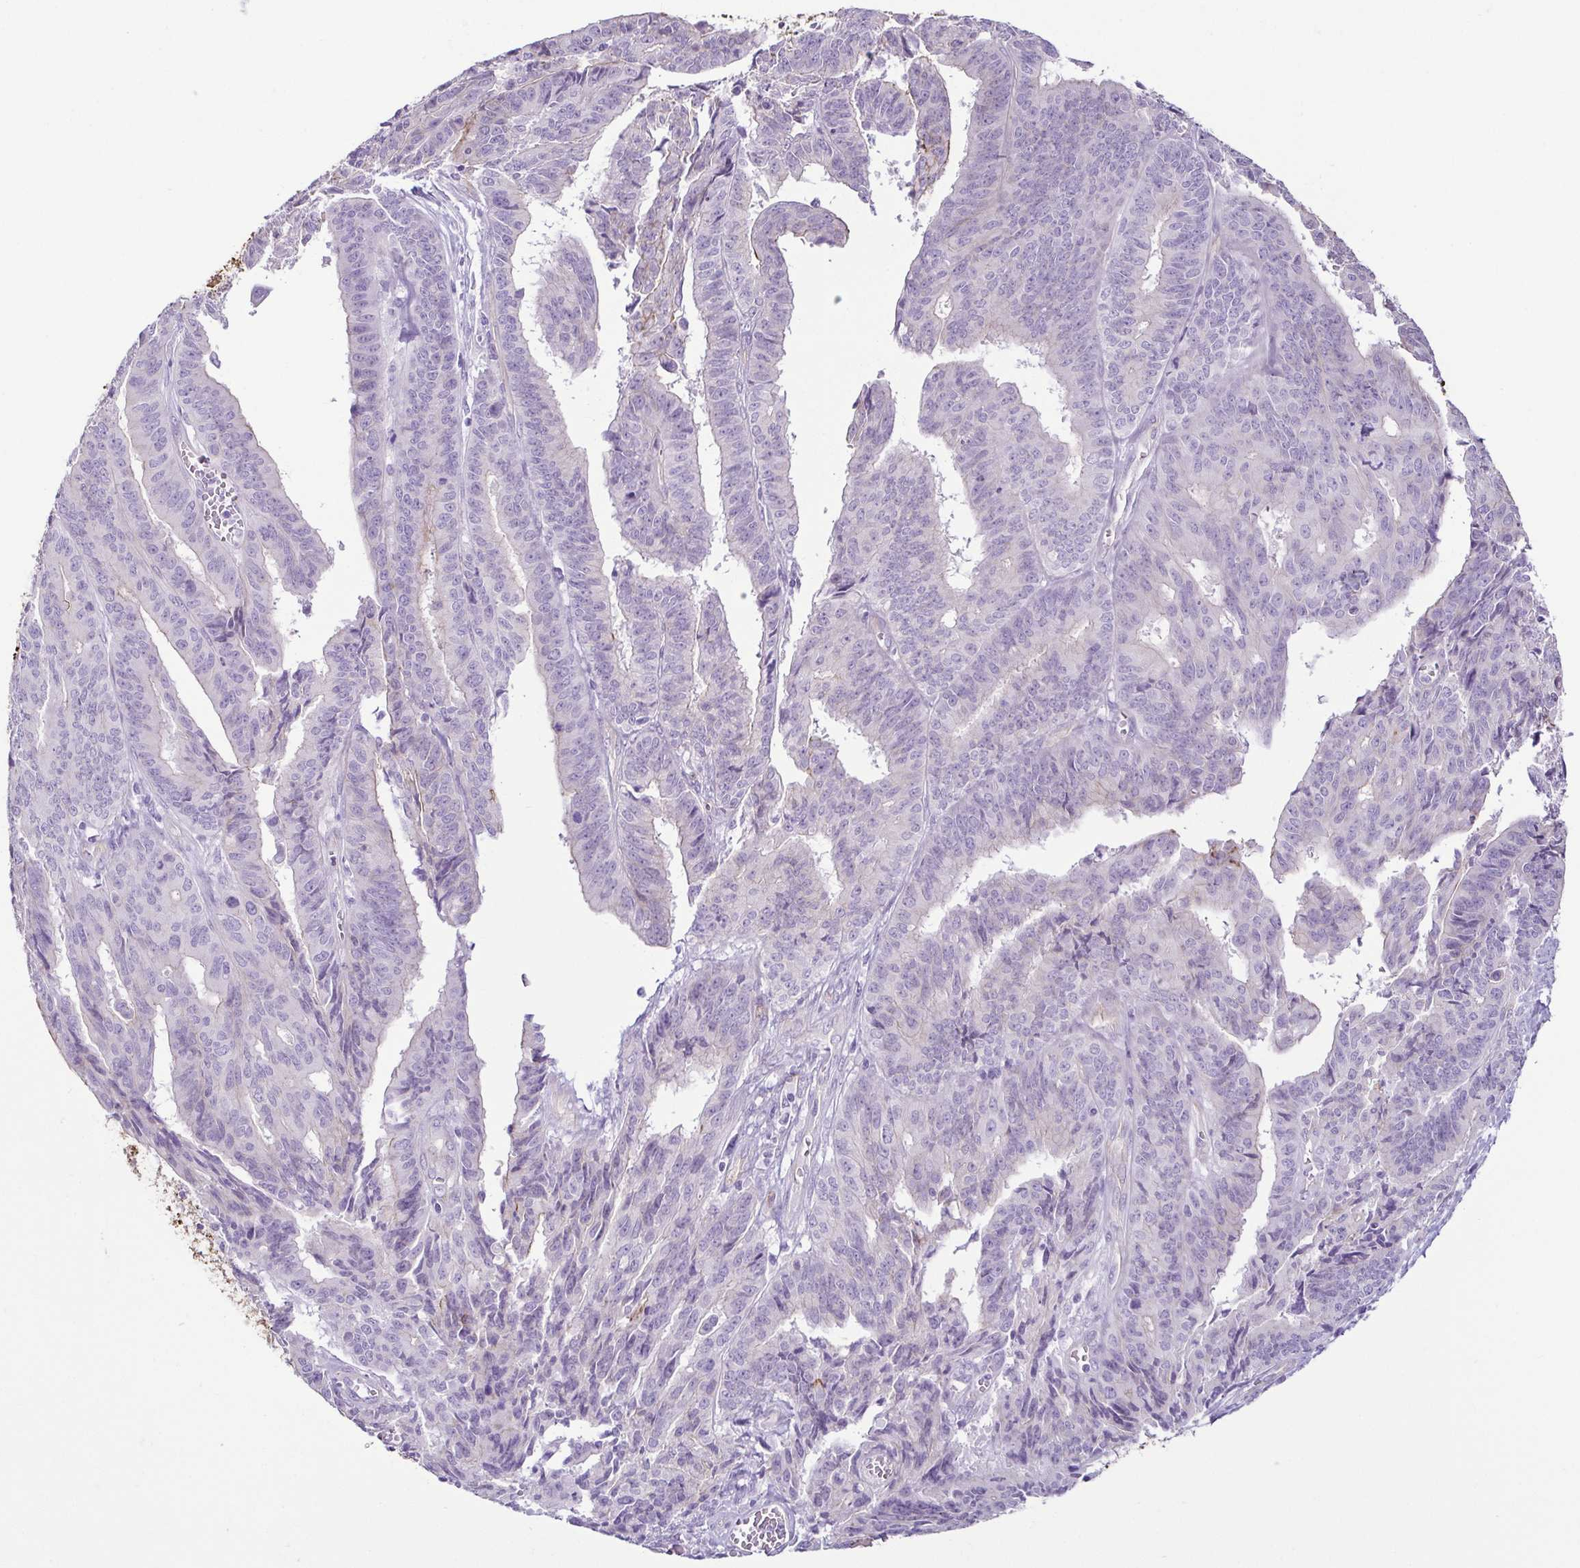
{"staining": {"intensity": "negative", "quantity": "none", "location": "none"}, "tissue": "endometrial cancer", "cell_type": "Tumor cells", "image_type": "cancer", "snomed": [{"axis": "morphology", "description": "Adenocarcinoma, NOS"}, {"axis": "topography", "description": "Endometrium"}], "caption": "Immunohistochemistry (IHC) of human endometrial cancer (adenocarcinoma) reveals no expression in tumor cells. (DAB (3,3'-diaminobenzidine) IHC, high magnification).", "gene": "CASP14", "patient": {"sex": "female", "age": 65}}